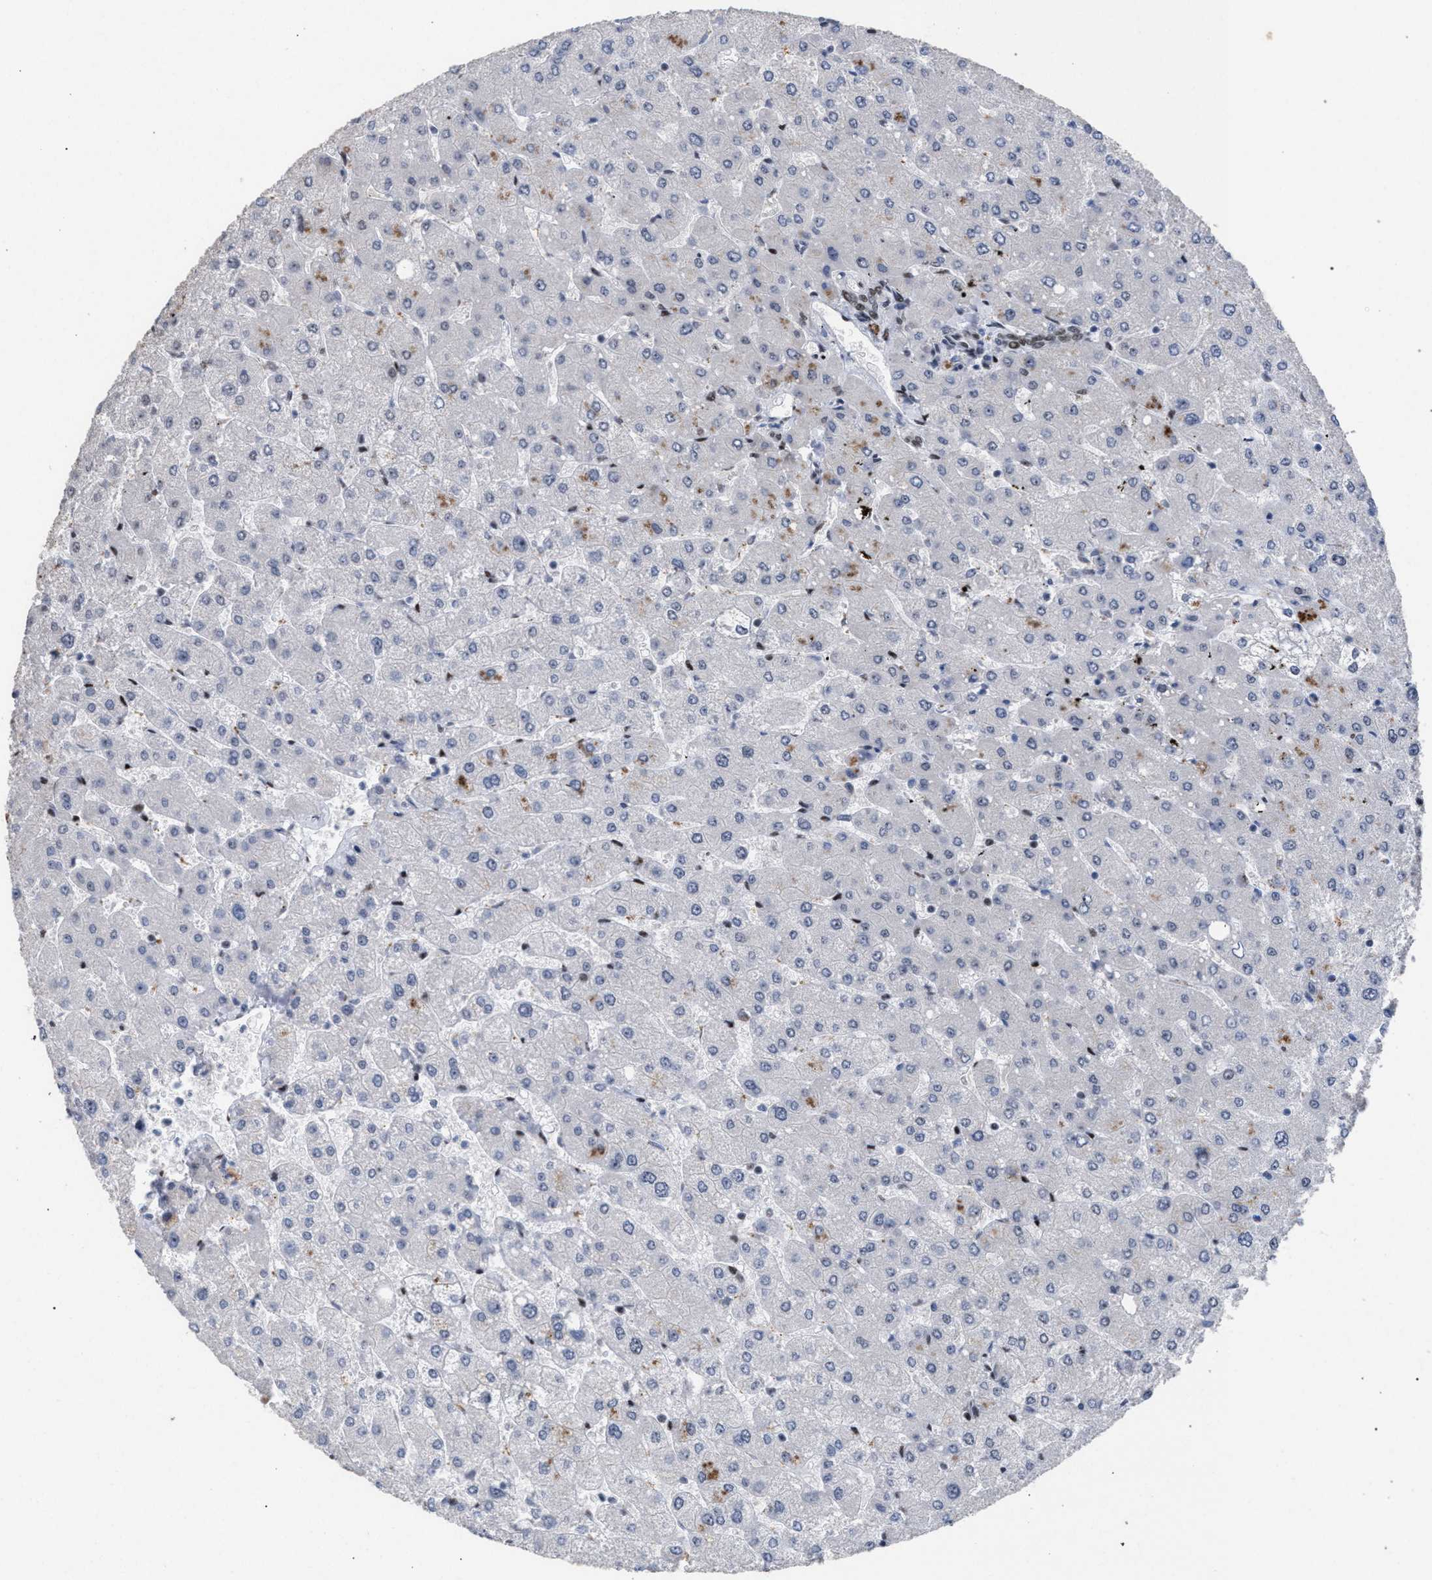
{"staining": {"intensity": "weak", "quantity": ">75%", "location": "nuclear"}, "tissue": "liver", "cell_type": "Cholangiocytes", "image_type": "normal", "snomed": [{"axis": "morphology", "description": "Normal tissue, NOS"}, {"axis": "topography", "description": "Liver"}], "caption": "Weak nuclear positivity is seen in about >75% of cholangiocytes in benign liver. Nuclei are stained in blue.", "gene": "TP53BP1", "patient": {"sex": "male", "age": 55}}